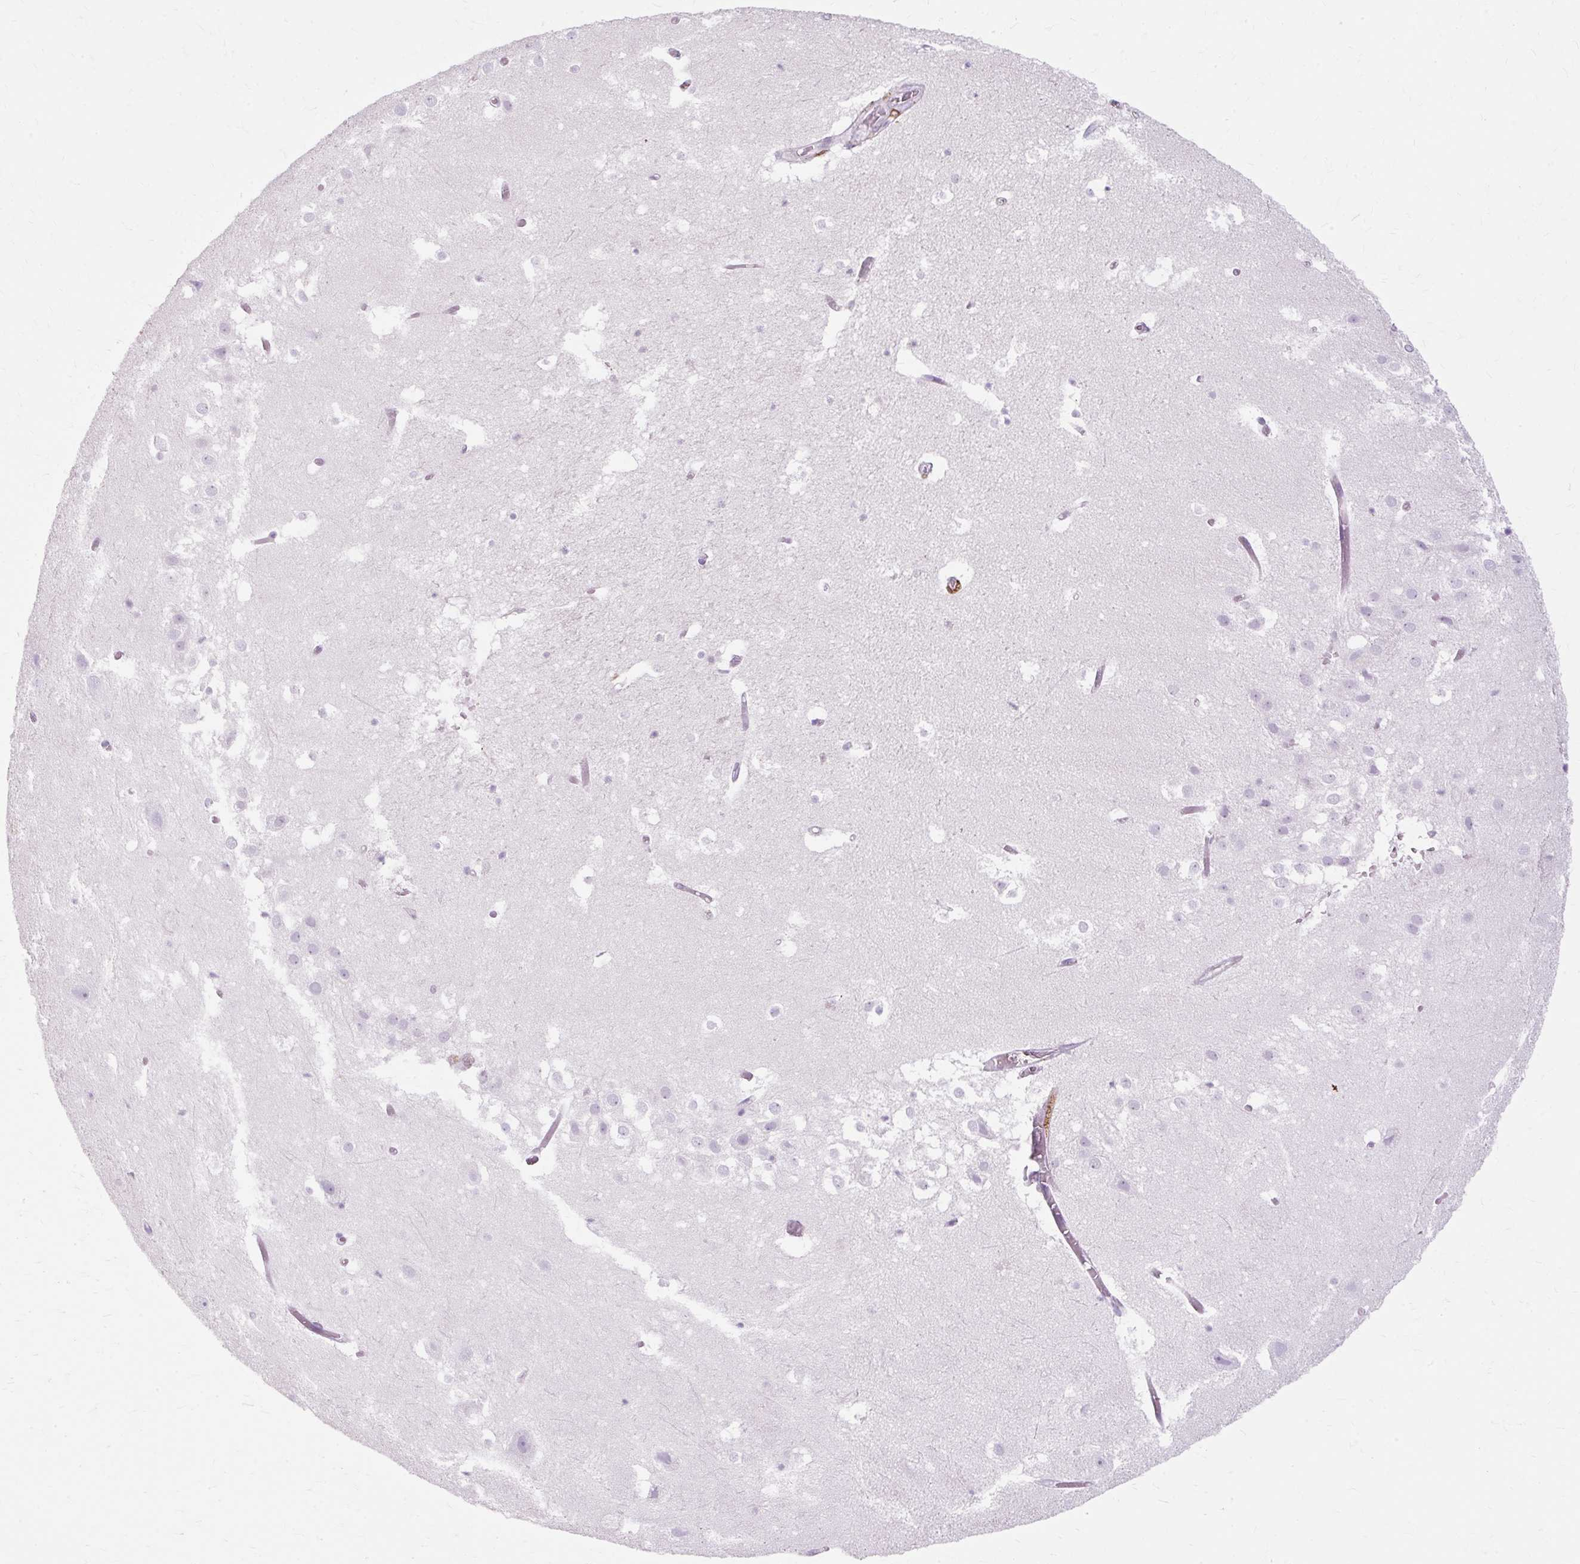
{"staining": {"intensity": "negative", "quantity": "none", "location": "none"}, "tissue": "hippocampus", "cell_type": "Glial cells", "image_type": "normal", "snomed": [{"axis": "morphology", "description": "Normal tissue, NOS"}, {"axis": "topography", "description": "Hippocampus"}], "caption": "Immunohistochemistry histopathology image of unremarkable hippocampus: hippocampus stained with DAB demonstrates no significant protein staining in glial cells.", "gene": "HSD11B1", "patient": {"sex": "female", "age": 52}}